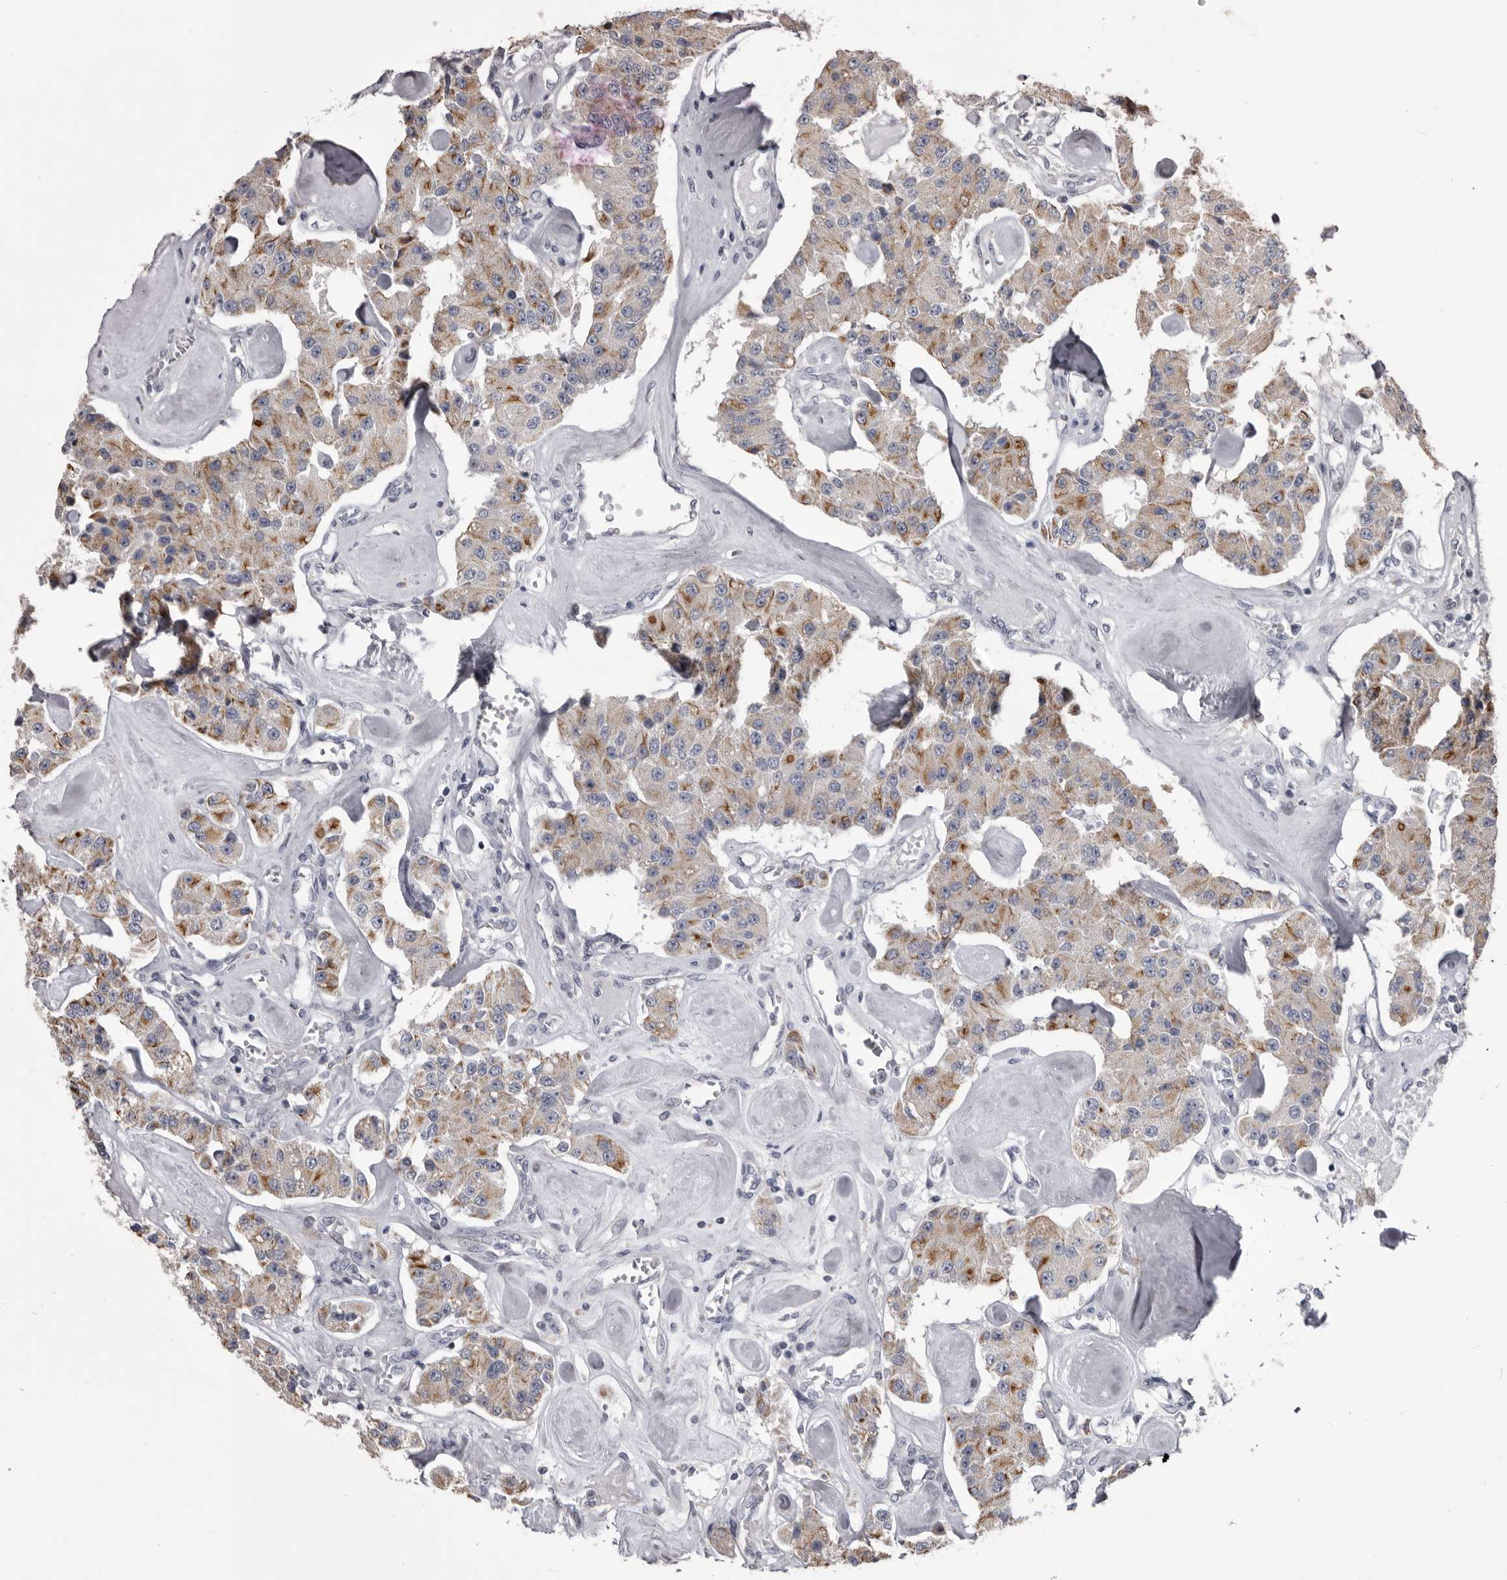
{"staining": {"intensity": "moderate", "quantity": "25%-75%", "location": "cytoplasmic/membranous"}, "tissue": "carcinoid", "cell_type": "Tumor cells", "image_type": "cancer", "snomed": [{"axis": "morphology", "description": "Carcinoid, malignant, NOS"}, {"axis": "topography", "description": "Pancreas"}], "caption": "High-power microscopy captured an immunohistochemistry histopathology image of carcinoid (malignant), revealing moderate cytoplasmic/membranous staining in about 25%-75% of tumor cells. Nuclei are stained in blue.", "gene": "LPAR6", "patient": {"sex": "male", "age": 41}}